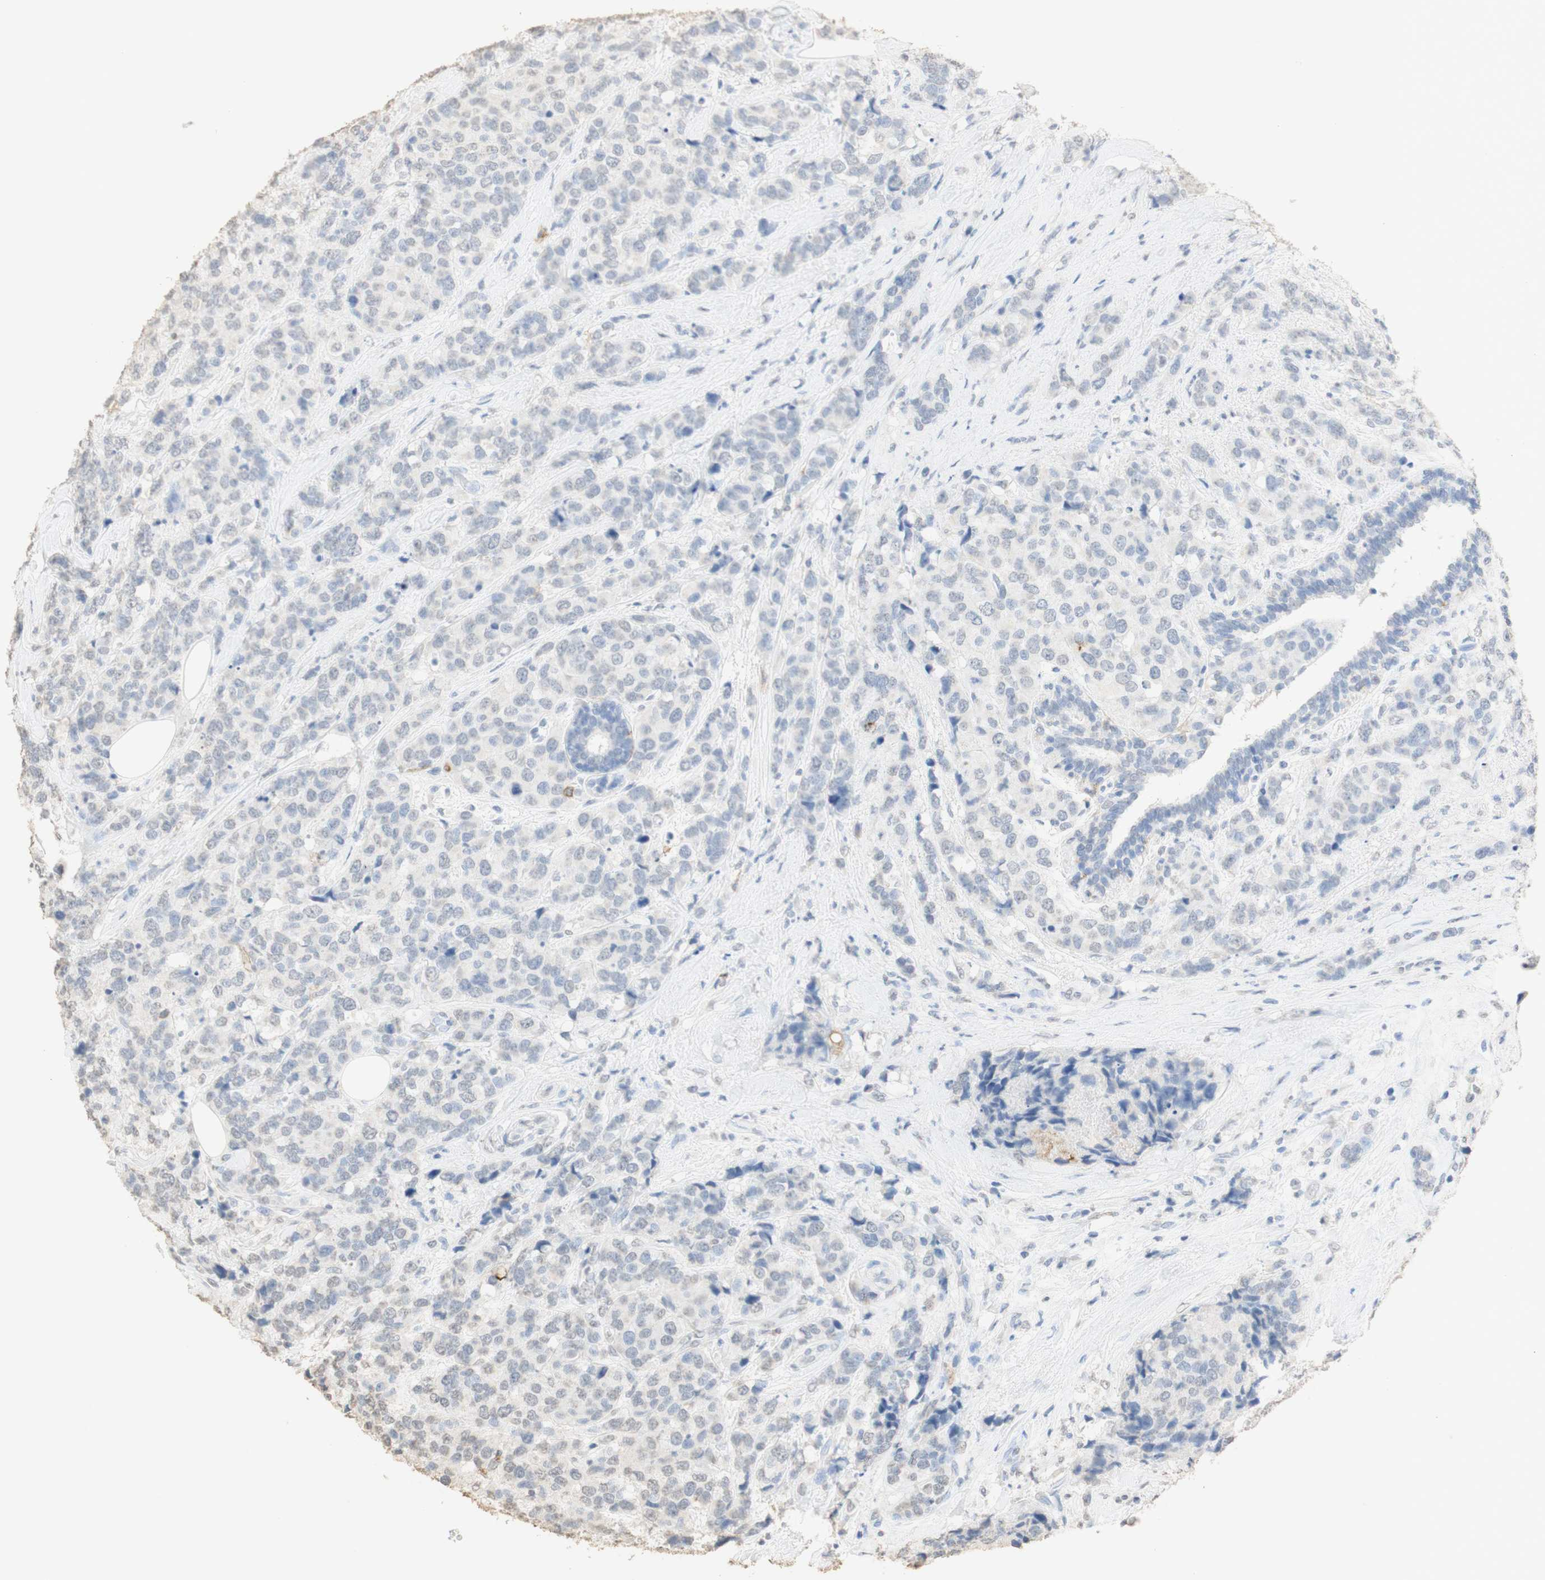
{"staining": {"intensity": "weak", "quantity": "<25%", "location": "nuclear"}, "tissue": "breast cancer", "cell_type": "Tumor cells", "image_type": "cancer", "snomed": [{"axis": "morphology", "description": "Lobular carcinoma"}, {"axis": "topography", "description": "Breast"}], "caption": "This is an immunohistochemistry (IHC) image of breast cancer (lobular carcinoma). There is no positivity in tumor cells.", "gene": "L1CAM", "patient": {"sex": "female", "age": 59}}